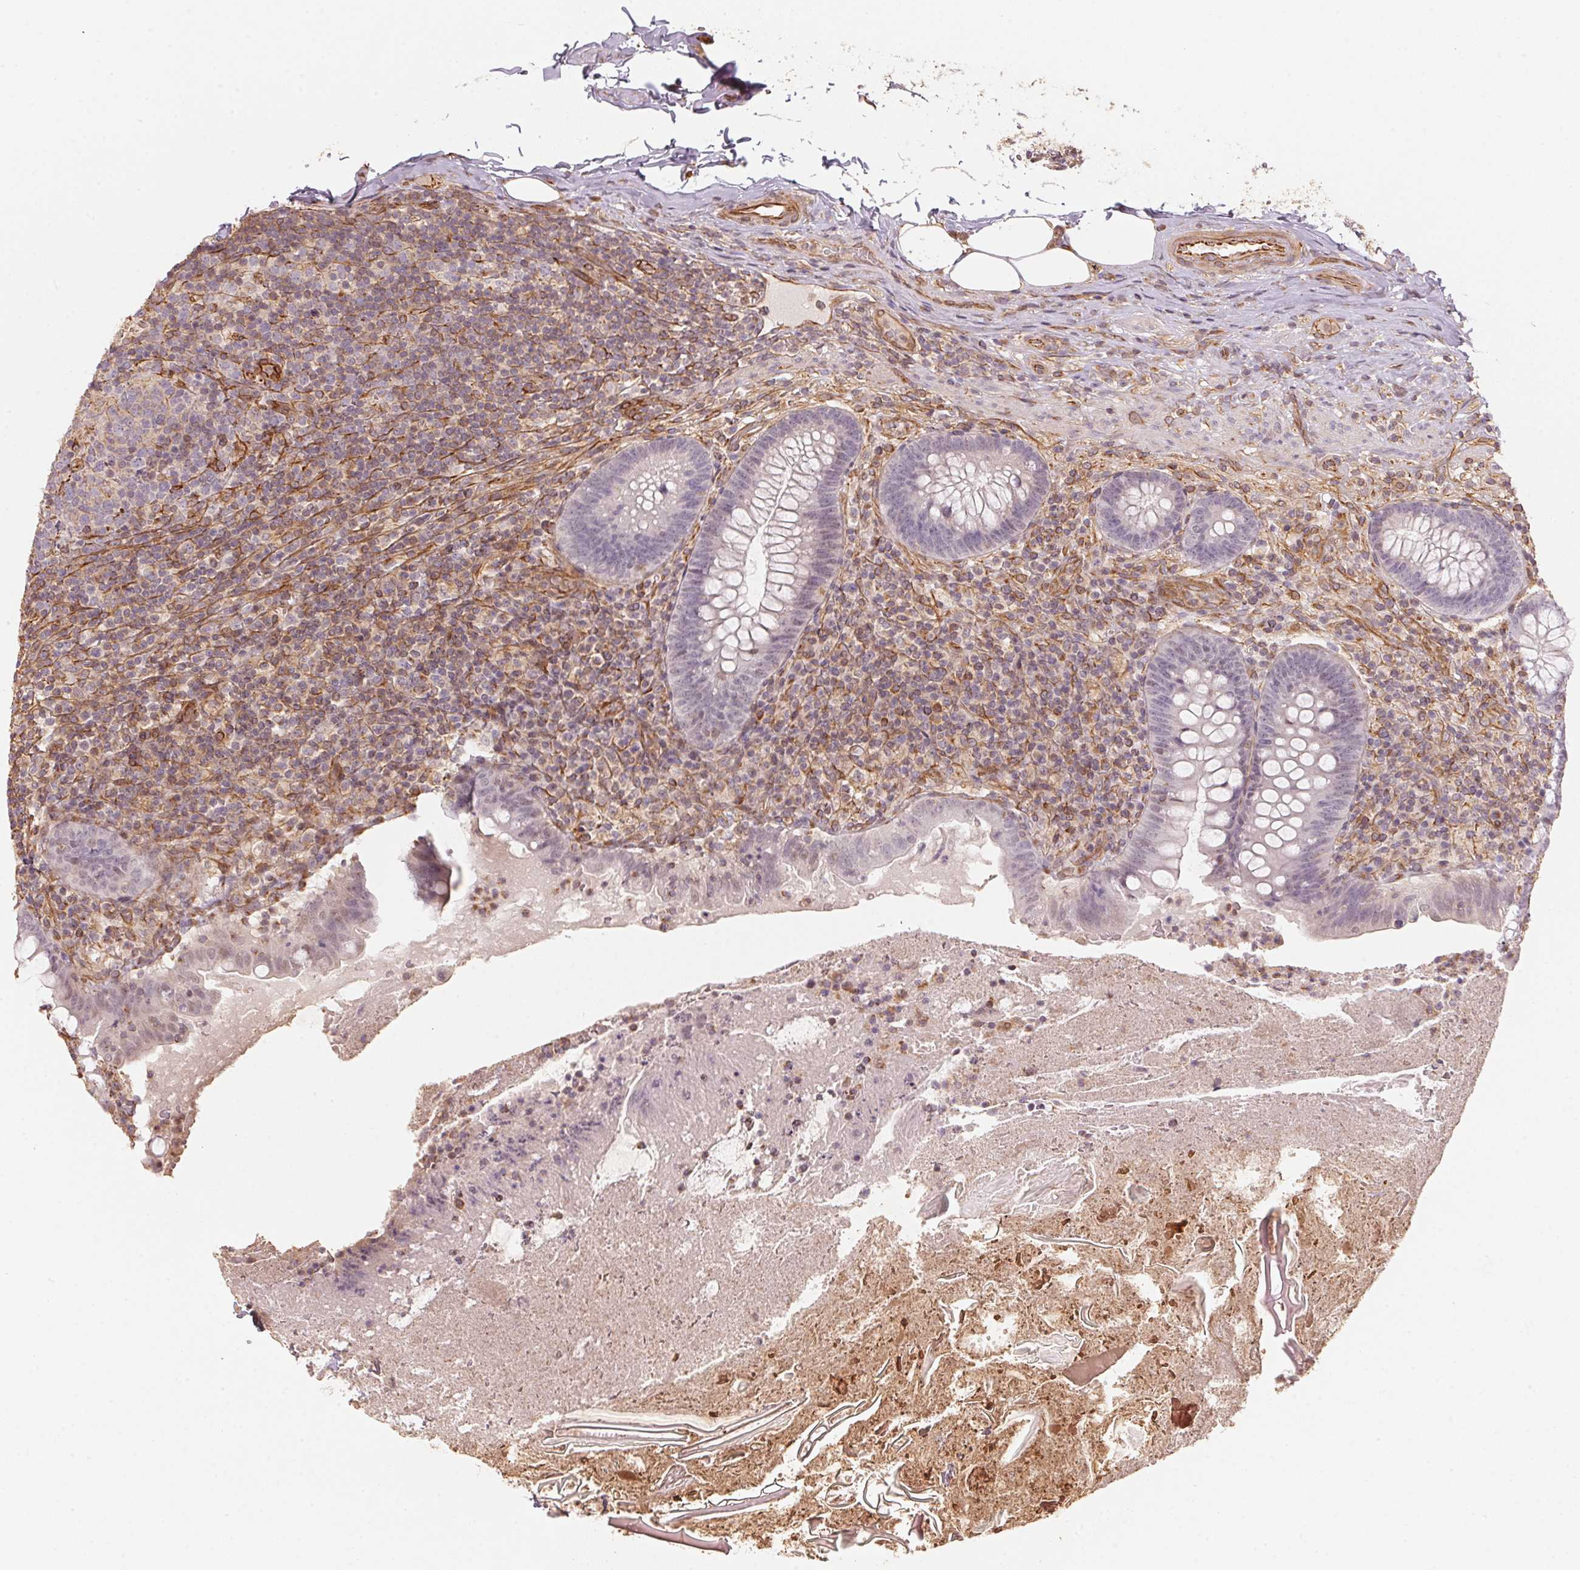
{"staining": {"intensity": "negative", "quantity": "none", "location": "none"}, "tissue": "appendix", "cell_type": "Glandular cells", "image_type": "normal", "snomed": [{"axis": "morphology", "description": "Normal tissue, NOS"}, {"axis": "topography", "description": "Appendix"}], "caption": "Immunohistochemical staining of benign appendix displays no significant staining in glandular cells. (DAB (3,3'-diaminobenzidine) IHC with hematoxylin counter stain).", "gene": "FOXR2", "patient": {"sex": "male", "age": 47}}